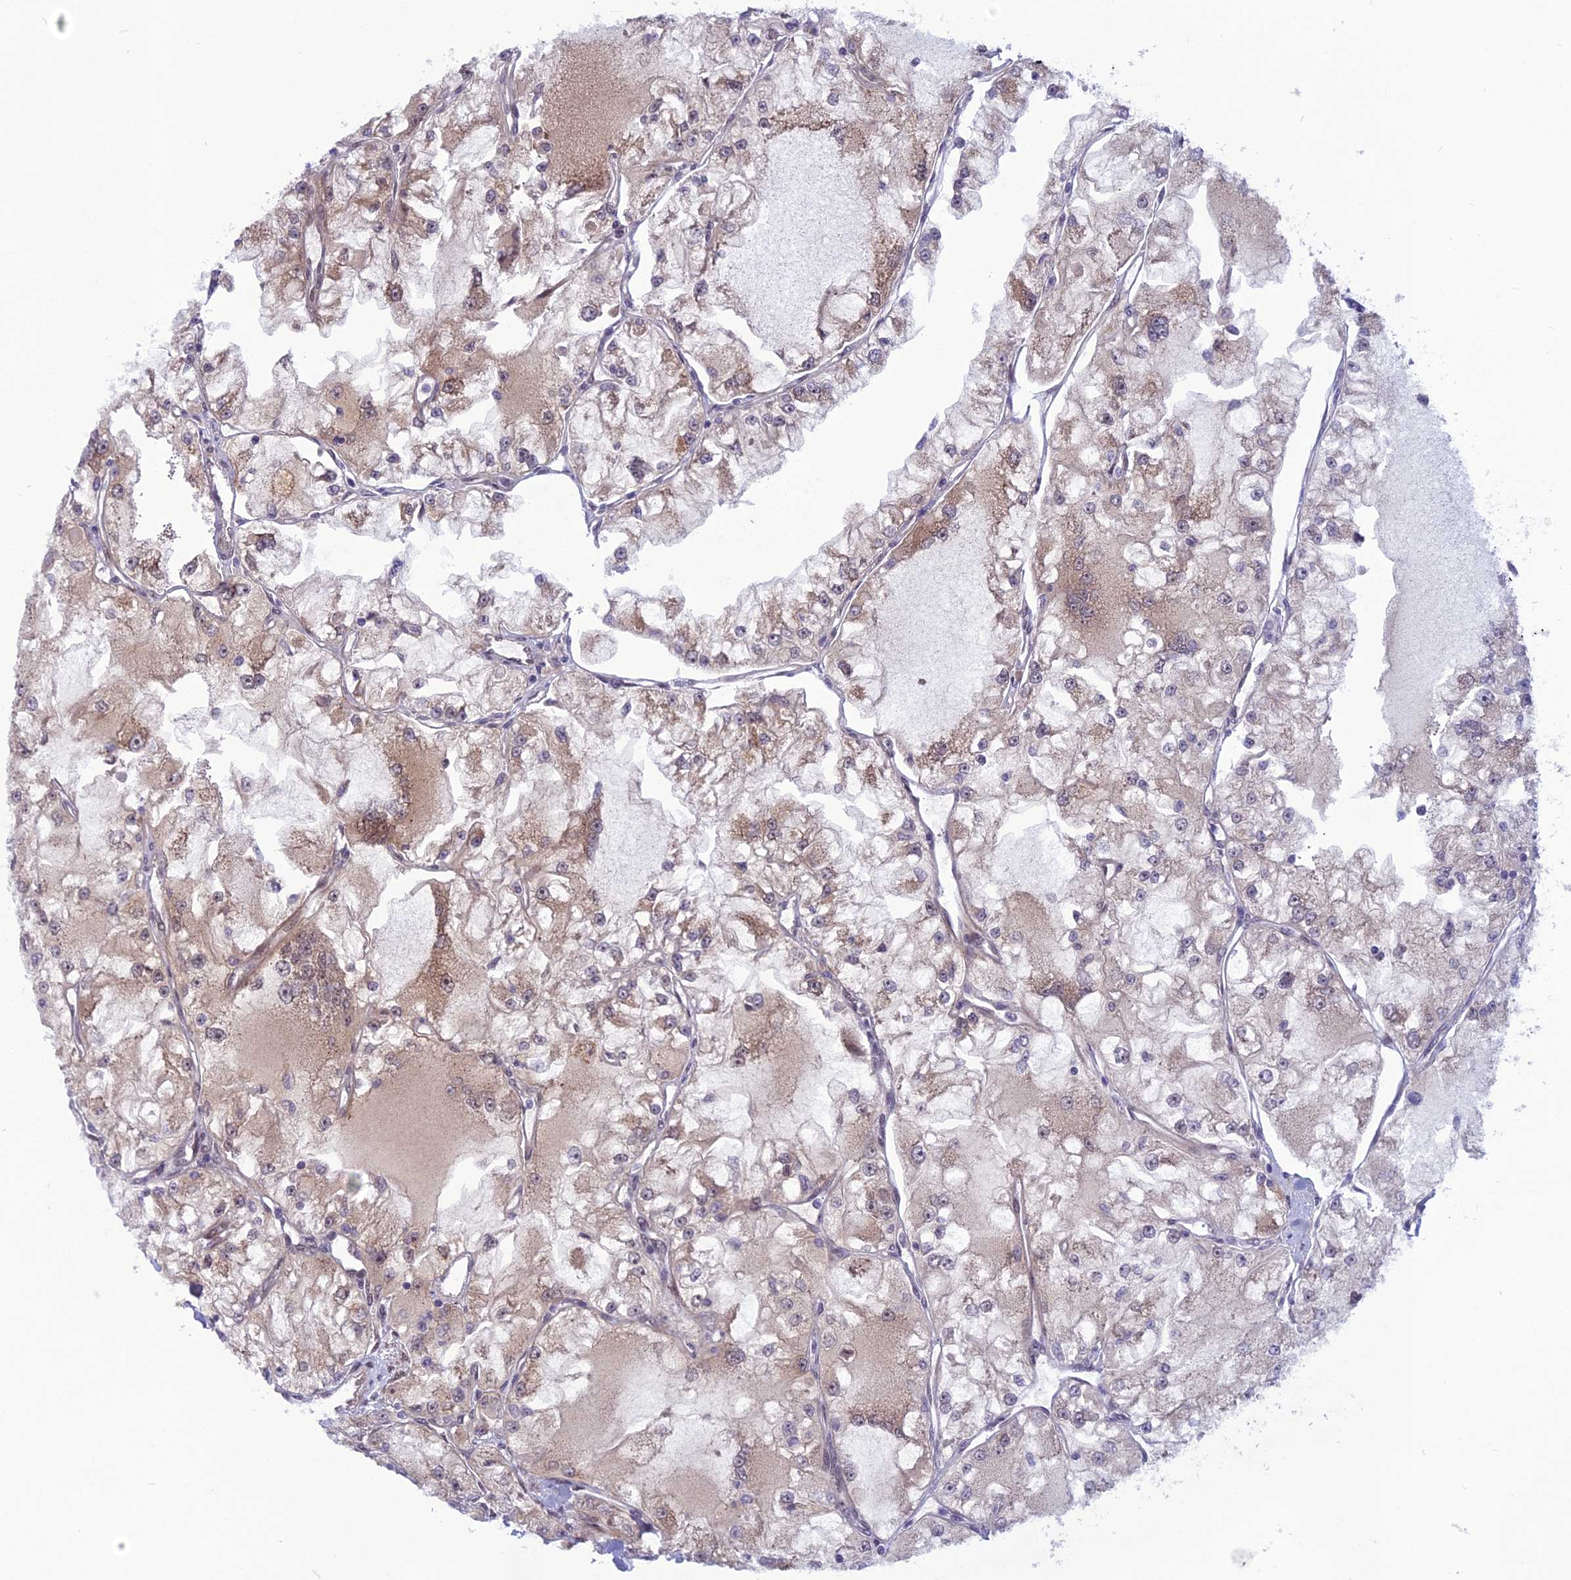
{"staining": {"intensity": "weak", "quantity": "25%-75%", "location": "cytoplasmic/membranous"}, "tissue": "renal cancer", "cell_type": "Tumor cells", "image_type": "cancer", "snomed": [{"axis": "morphology", "description": "Adenocarcinoma, NOS"}, {"axis": "topography", "description": "Kidney"}], "caption": "Weak cytoplasmic/membranous positivity is present in about 25%-75% of tumor cells in renal cancer.", "gene": "RTRAF", "patient": {"sex": "female", "age": 72}}